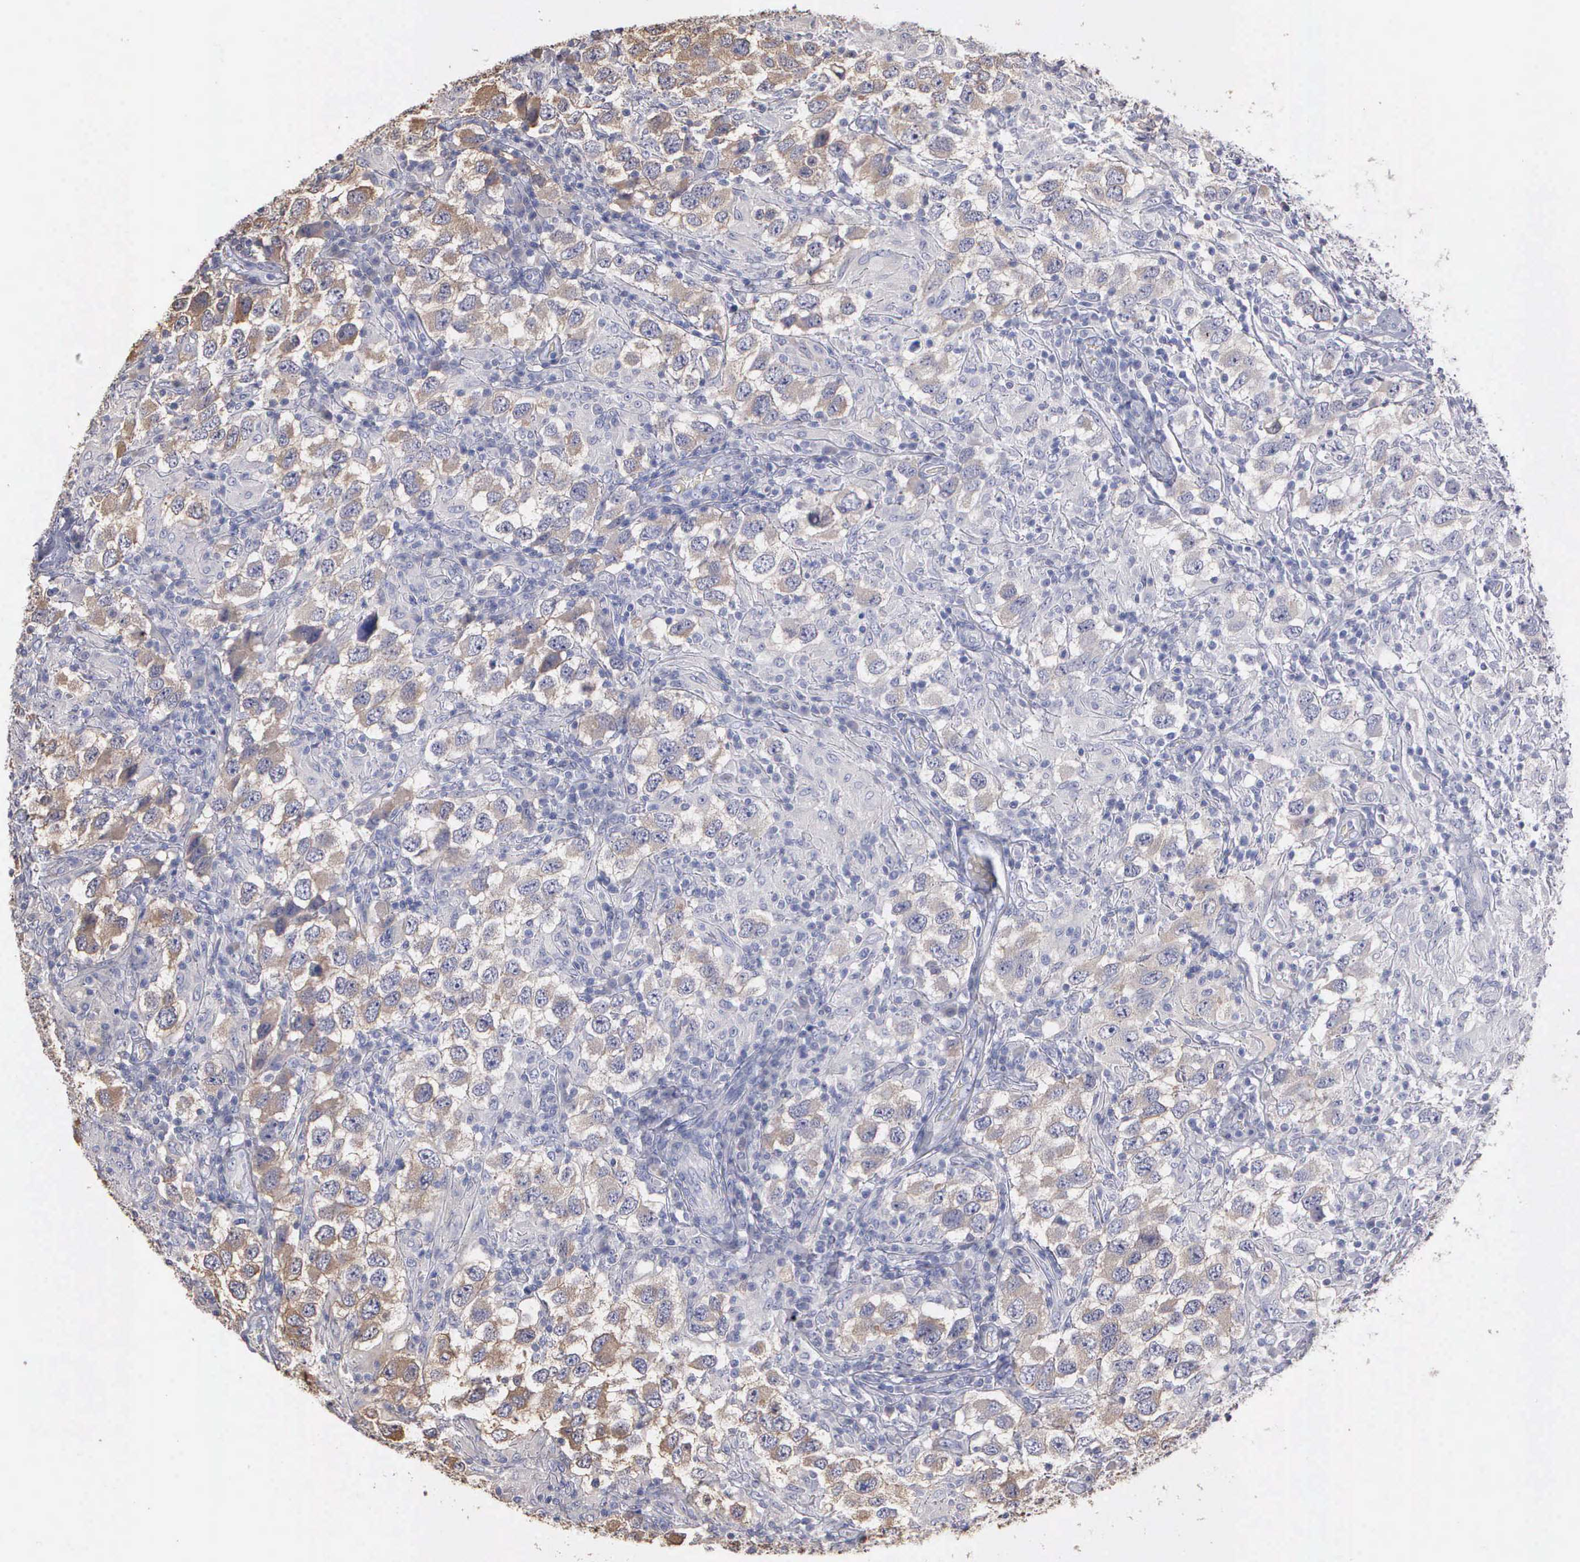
{"staining": {"intensity": "moderate", "quantity": "25%-75%", "location": "cytoplasmic/membranous"}, "tissue": "testis cancer", "cell_type": "Tumor cells", "image_type": "cancer", "snomed": [{"axis": "morphology", "description": "Carcinoma, Embryonal, NOS"}, {"axis": "topography", "description": "Testis"}], "caption": "Tumor cells show medium levels of moderate cytoplasmic/membranous positivity in about 25%-75% of cells in human testis embryonal carcinoma. (brown staining indicates protein expression, while blue staining denotes nuclei).", "gene": "ENO3", "patient": {"sex": "male", "age": 21}}